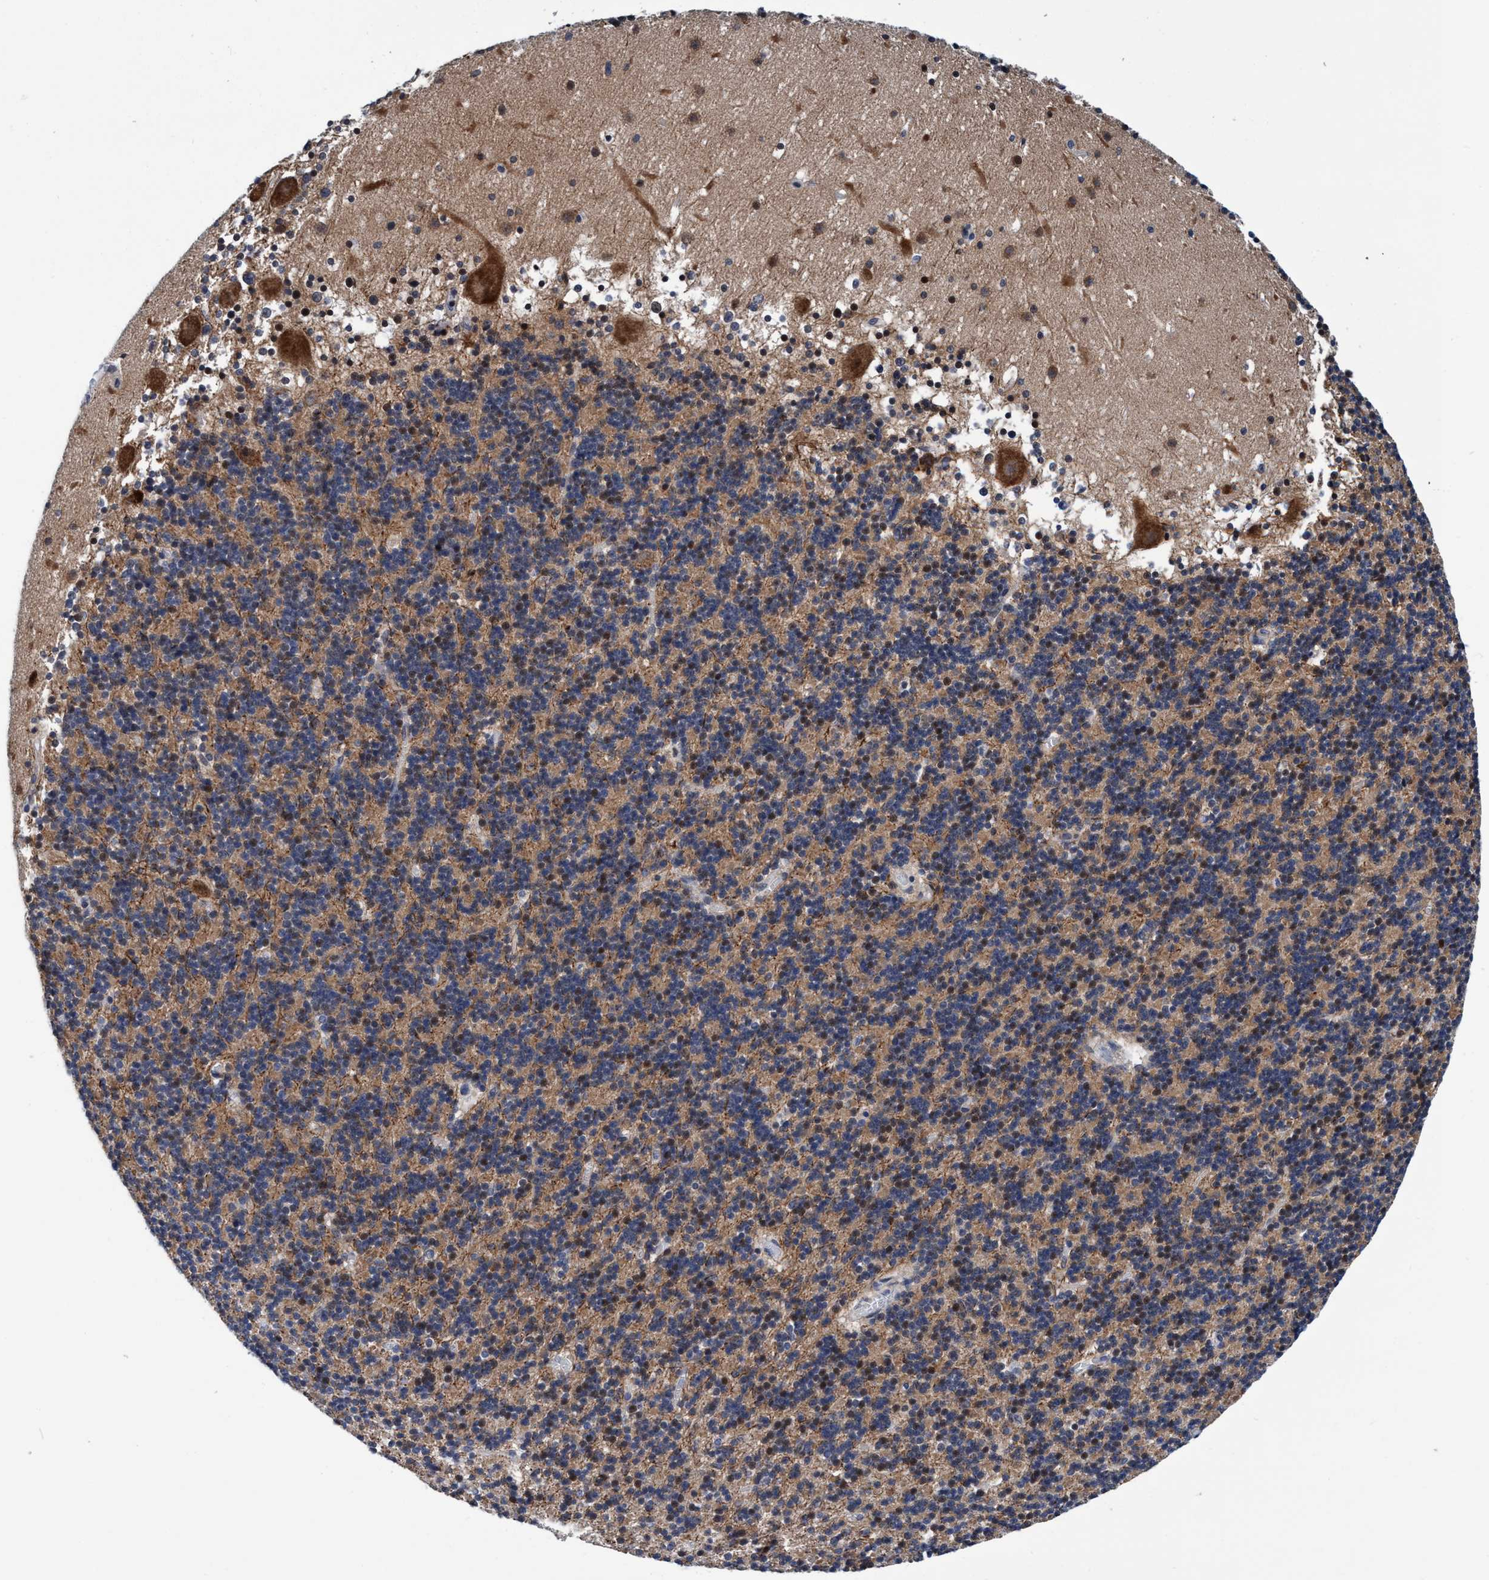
{"staining": {"intensity": "weak", "quantity": ">75%", "location": "cytoplasmic/membranous"}, "tissue": "cerebellum", "cell_type": "Cells in granular layer", "image_type": "normal", "snomed": [{"axis": "morphology", "description": "Normal tissue, NOS"}, {"axis": "topography", "description": "Cerebellum"}], "caption": "A high-resolution micrograph shows IHC staining of benign cerebellum, which shows weak cytoplasmic/membranous staining in approximately >75% of cells in granular layer. The staining was performed using DAB to visualize the protein expression in brown, while the nuclei were stained in blue with hematoxylin (Magnification: 20x).", "gene": "AGAP2", "patient": {"sex": "male", "age": 45}}